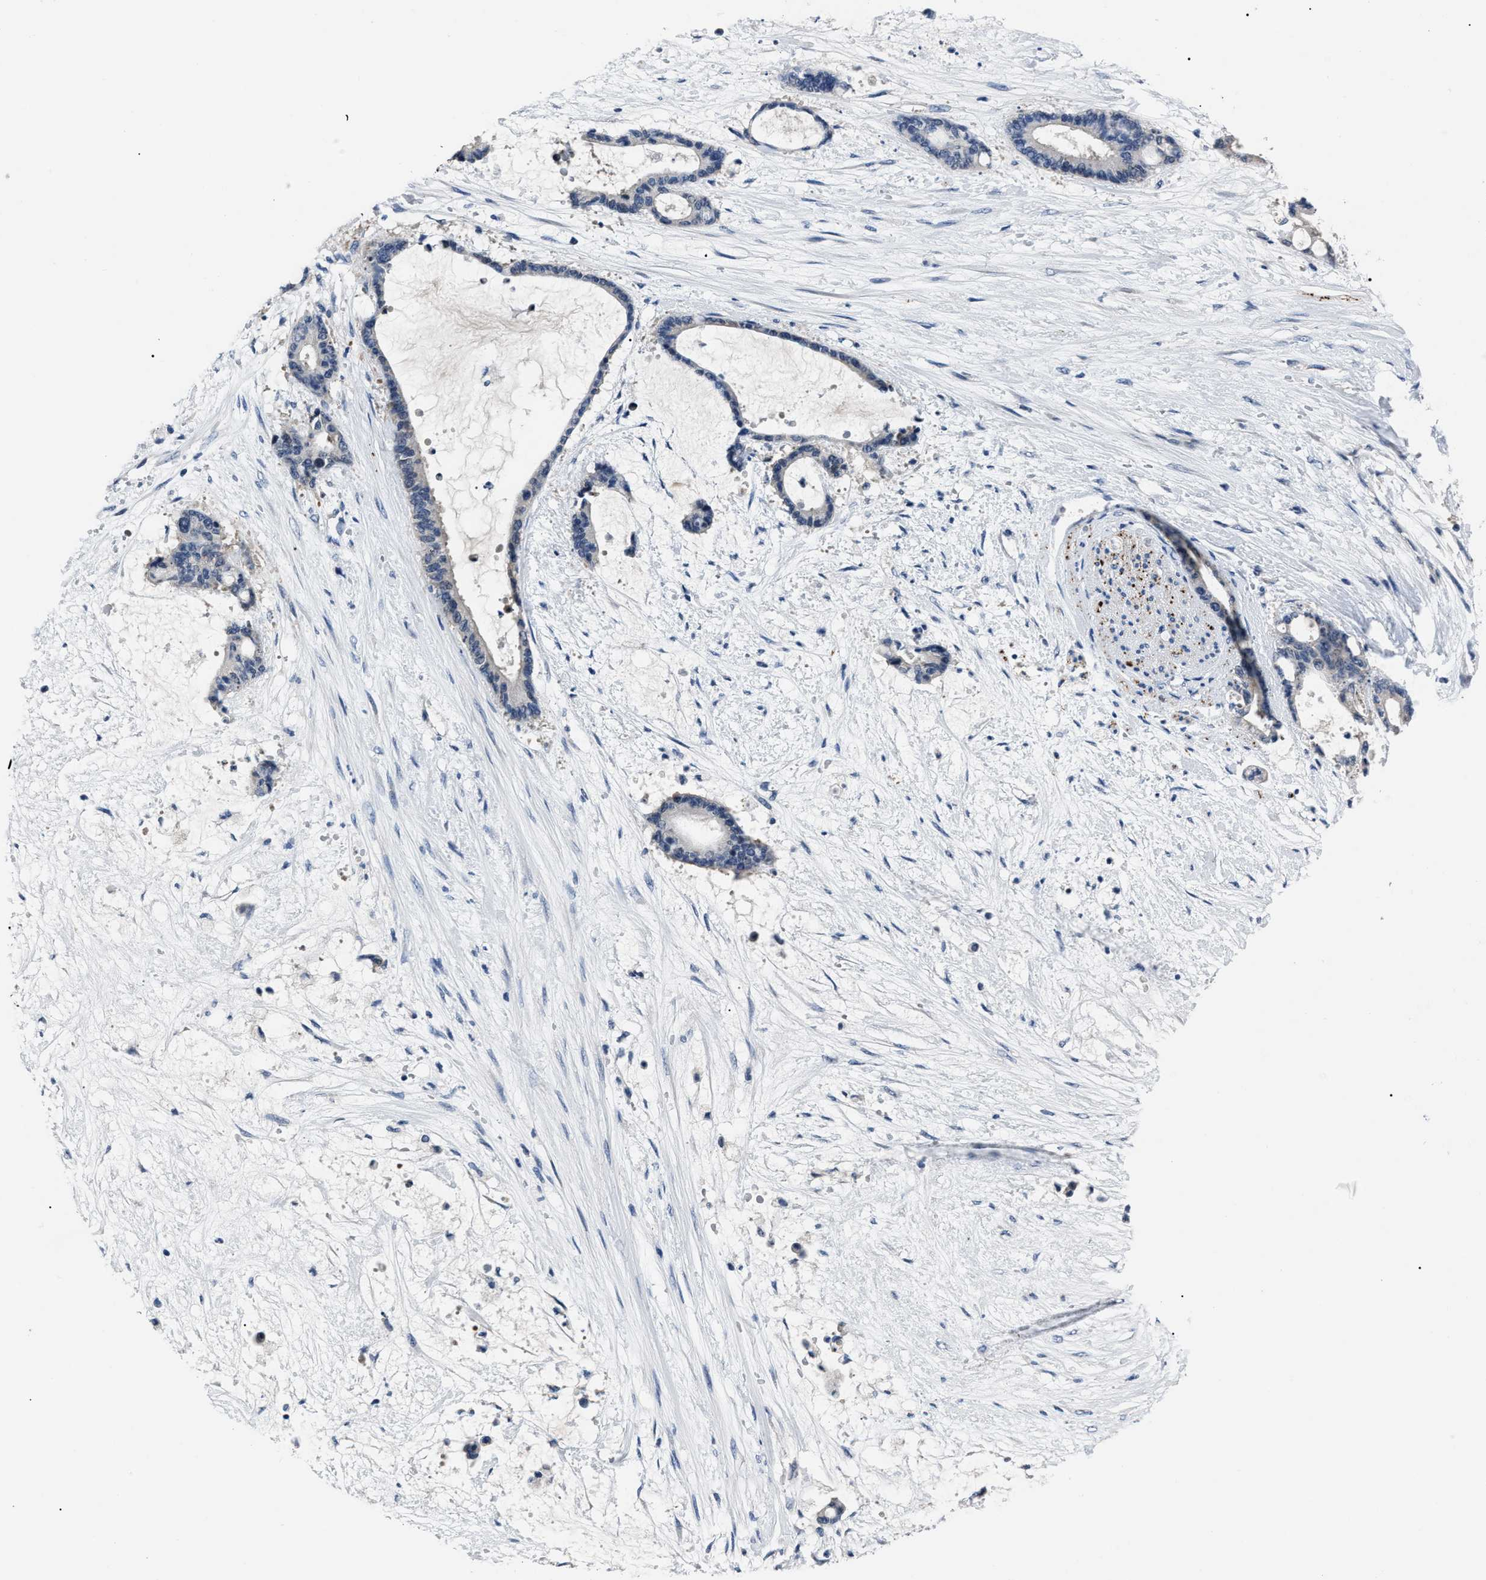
{"staining": {"intensity": "negative", "quantity": "none", "location": "none"}, "tissue": "liver cancer", "cell_type": "Tumor cells", "image_type": "cancer", "snomed": [{"axis": "morphology", "description": "Normal tissue, NOS"}, {"axis": "morphology", "description": "Cholangiocarcinoma"}, {"axis": "topography", "description": "Liver"}, {"axis": "topography", "description": "Peripheral nerve tissue"}], "caption": "There is no significant staining in tumor cells of liver cholangiocarcinoma.", "gene": "LRWD1", "patient": {"sex": "female", "age": 73}}